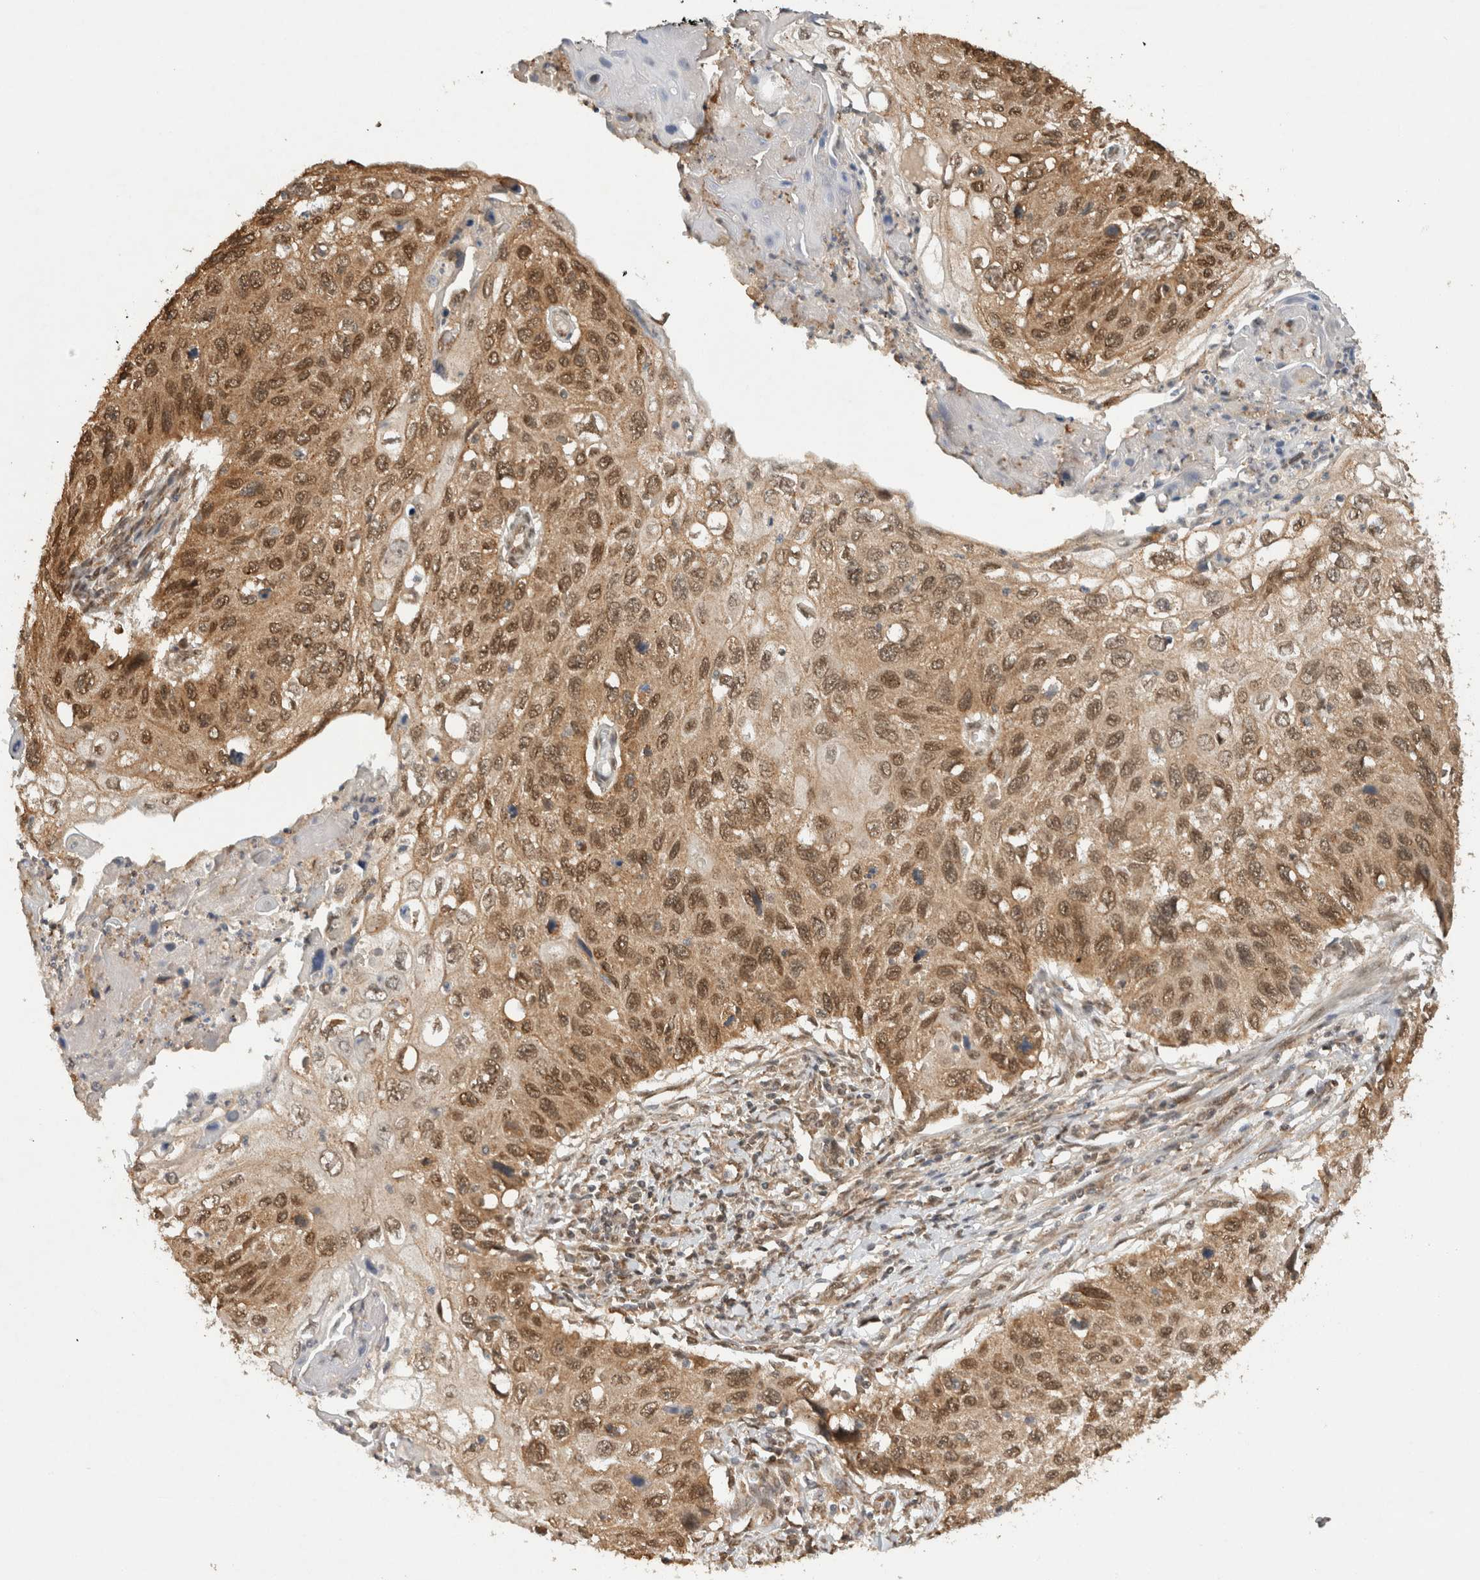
{"staining": {"intensity": "moderate", "quantity": ">75%", "location": "cytoplasmic/membranous,nuclear"}, "tissue": "cervical cancer", "cell_type": "Tumor cells", "image_type": "cancer", "snomed": [{"axis": "morphology", "description": "Squamous cell carcinoma, NOS"}, {"axis": "topography", "description": "Cervix"}], "caption": "Cervical squamous cell carcinoma stained with a brown dye reveals moderate cytoplasmic/membranous and nuclear positive expression in approximately >75% of tumor cells.", "gene": "C1orf21", "patient": {"sex": "female", "age": 70}}